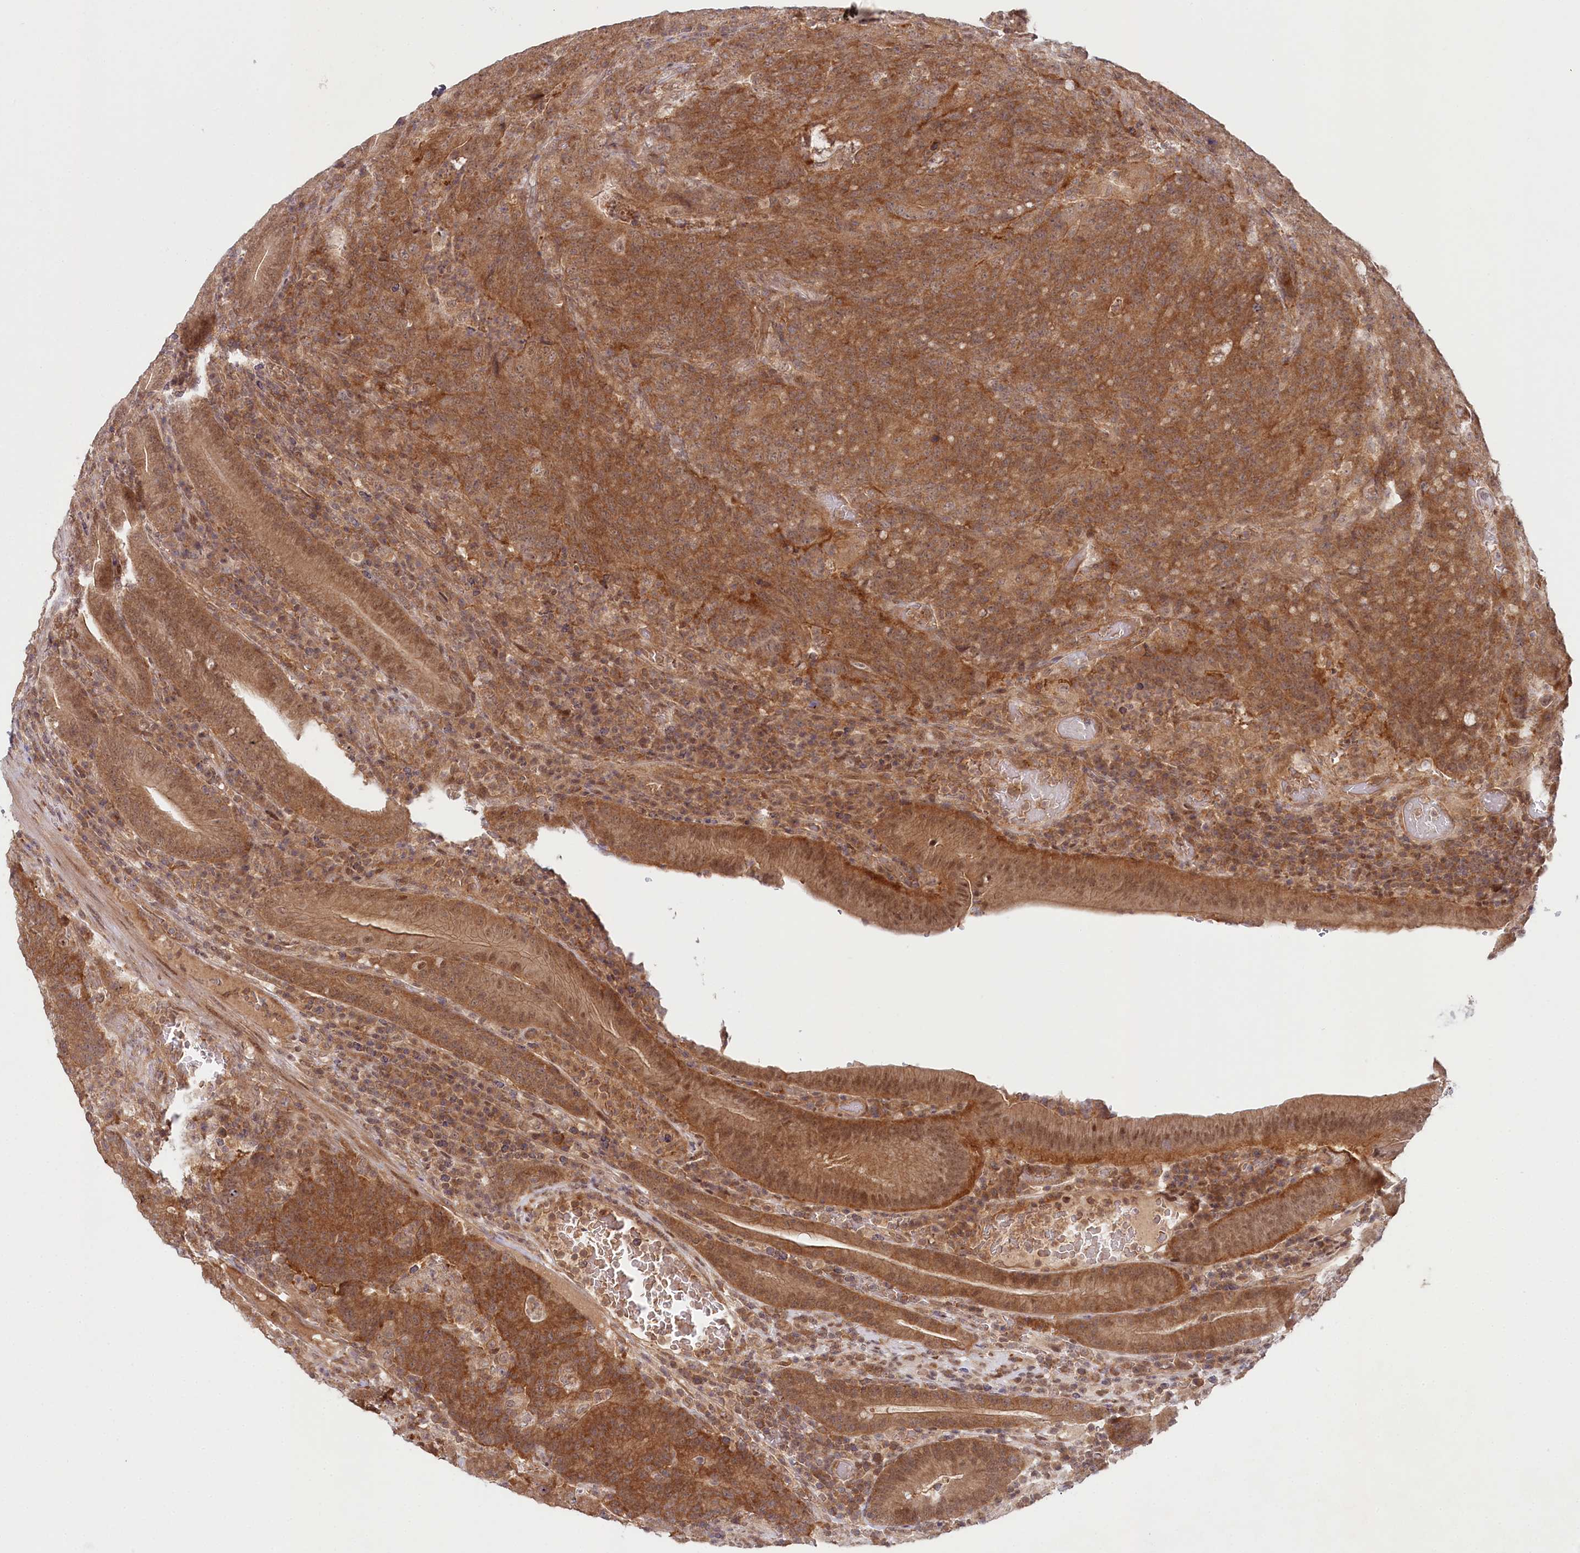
{"staining": {"intensity": "strong", "quantity": ">75%", "location": "cytoplasmic/membranous,nuclear"}, "tissue": "colorectal cancer", "cell_type": "Tumor cells", "image_type": "cancer", "snomed": [{"axis": "morphology", "description": "Normal tissue, NOS"}, {"axis": "morphology", "description": "Adenocarcinoma, NOS"}, {"axis": "topography", "description": "Colon"}], "caption": "Immunohistochemical staining of adenocarcinoma (colorectal) reveals high levels of strong cytoplasmic/membranous and nuclear staining in about >75% of tumor cells.", "gene": "CCDC65", "patient": {"sex": "female", "age": 75}}